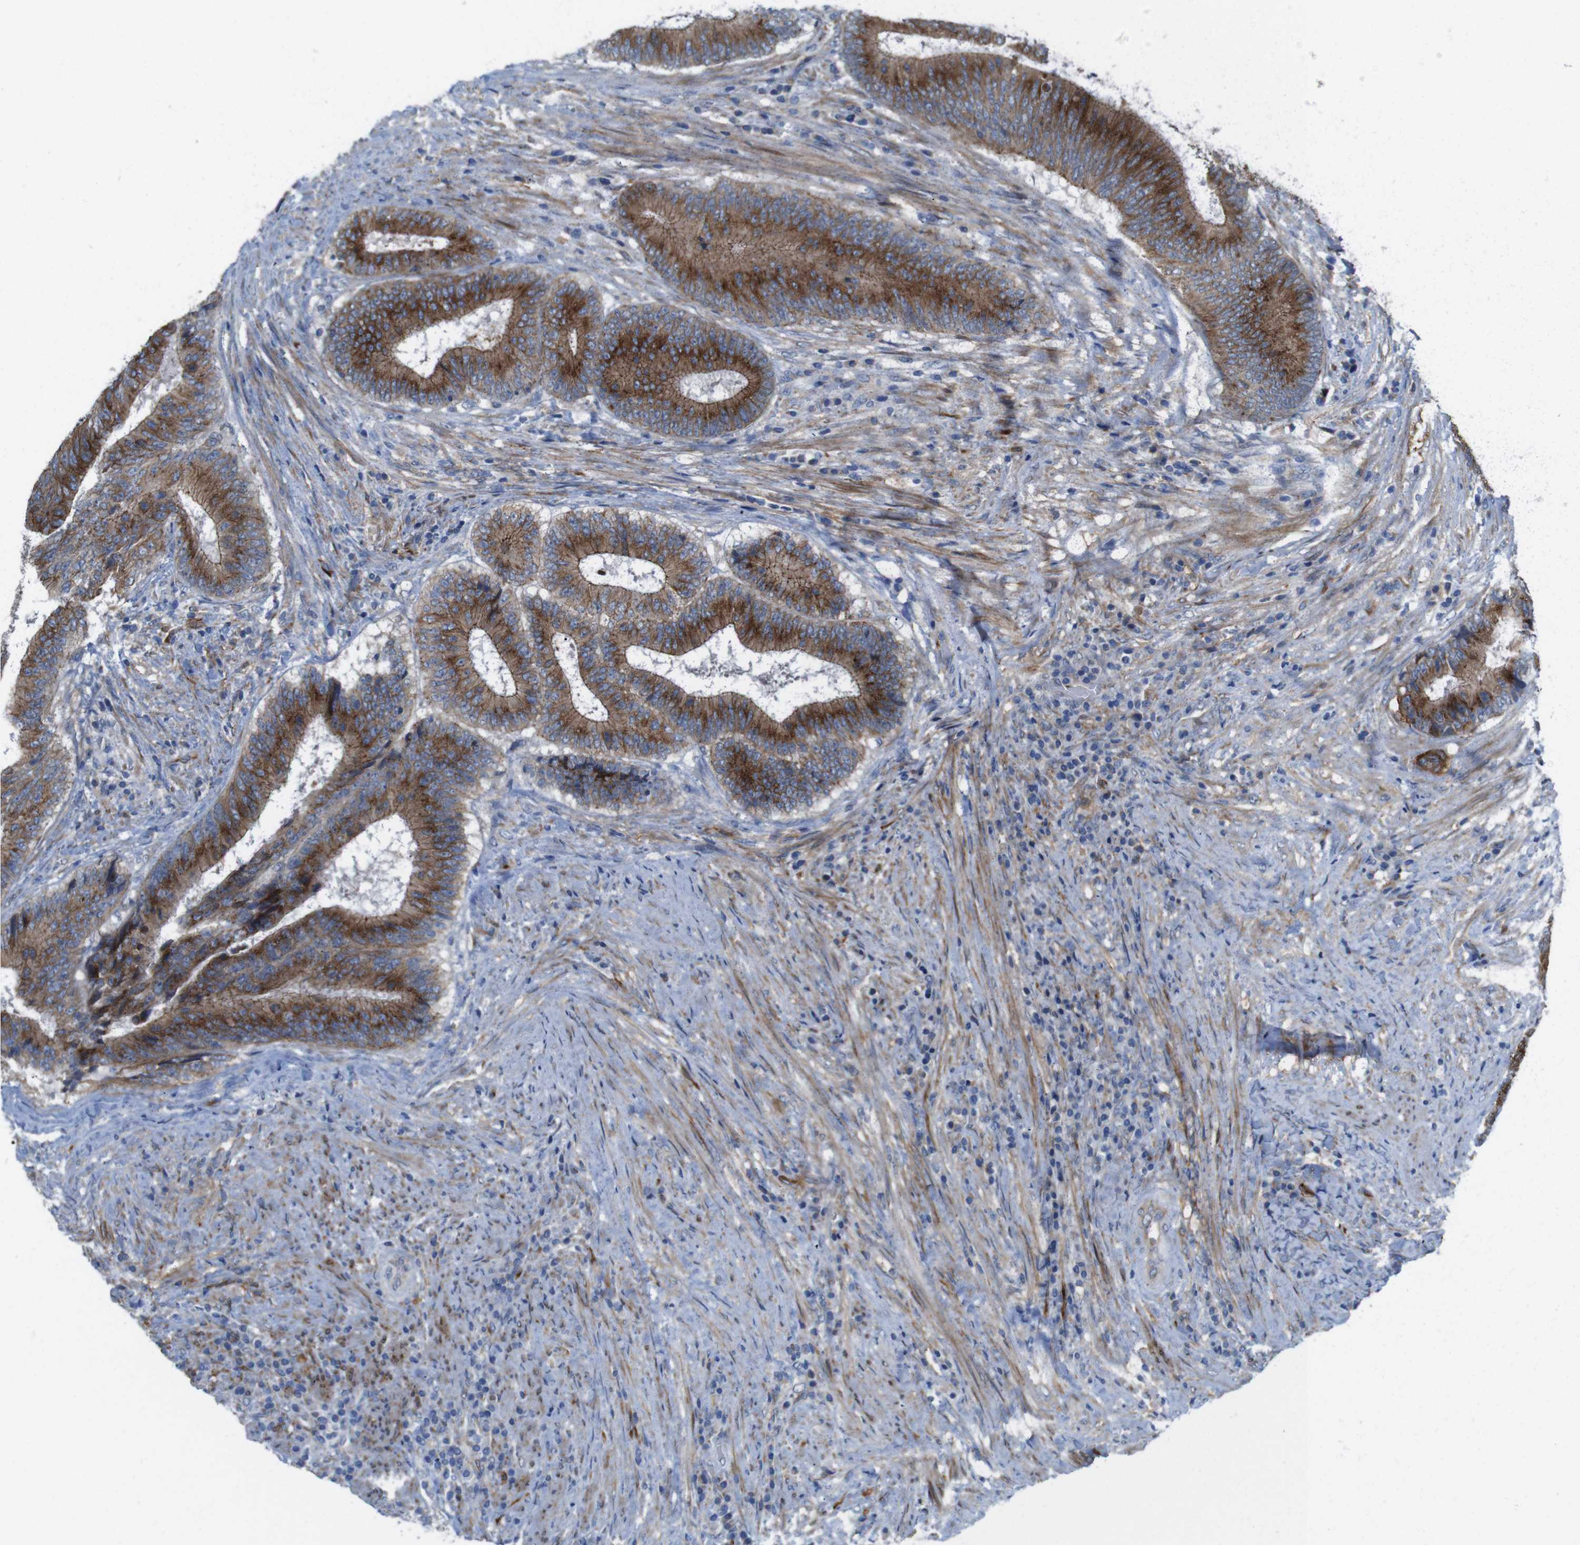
{"staining": {"intensity": "moderate", "quantity": ">75%", "location": "cytoplasmic/membranous"}, "tissue": "colorectal cancer", "cell_type": "Tumor cells", "image_type": "cancer", "snomed": [{"axis": "morphology", "description": "Adenocarcinoma, NOS"}, {"axis": "topography", "description": "Rectum"}], "caption": "Protein staining by immunohistochemistry (IHC) shows moderate cytoplasmic/membranous staining in approximately >75% of tumor cells in adenocarcinoma (colorectal). (DAB IHC, brown staining for protein, blue staining for nuclei).", "gene": "EFCAB14", "patient": {"sex": "male", "age": 72}}